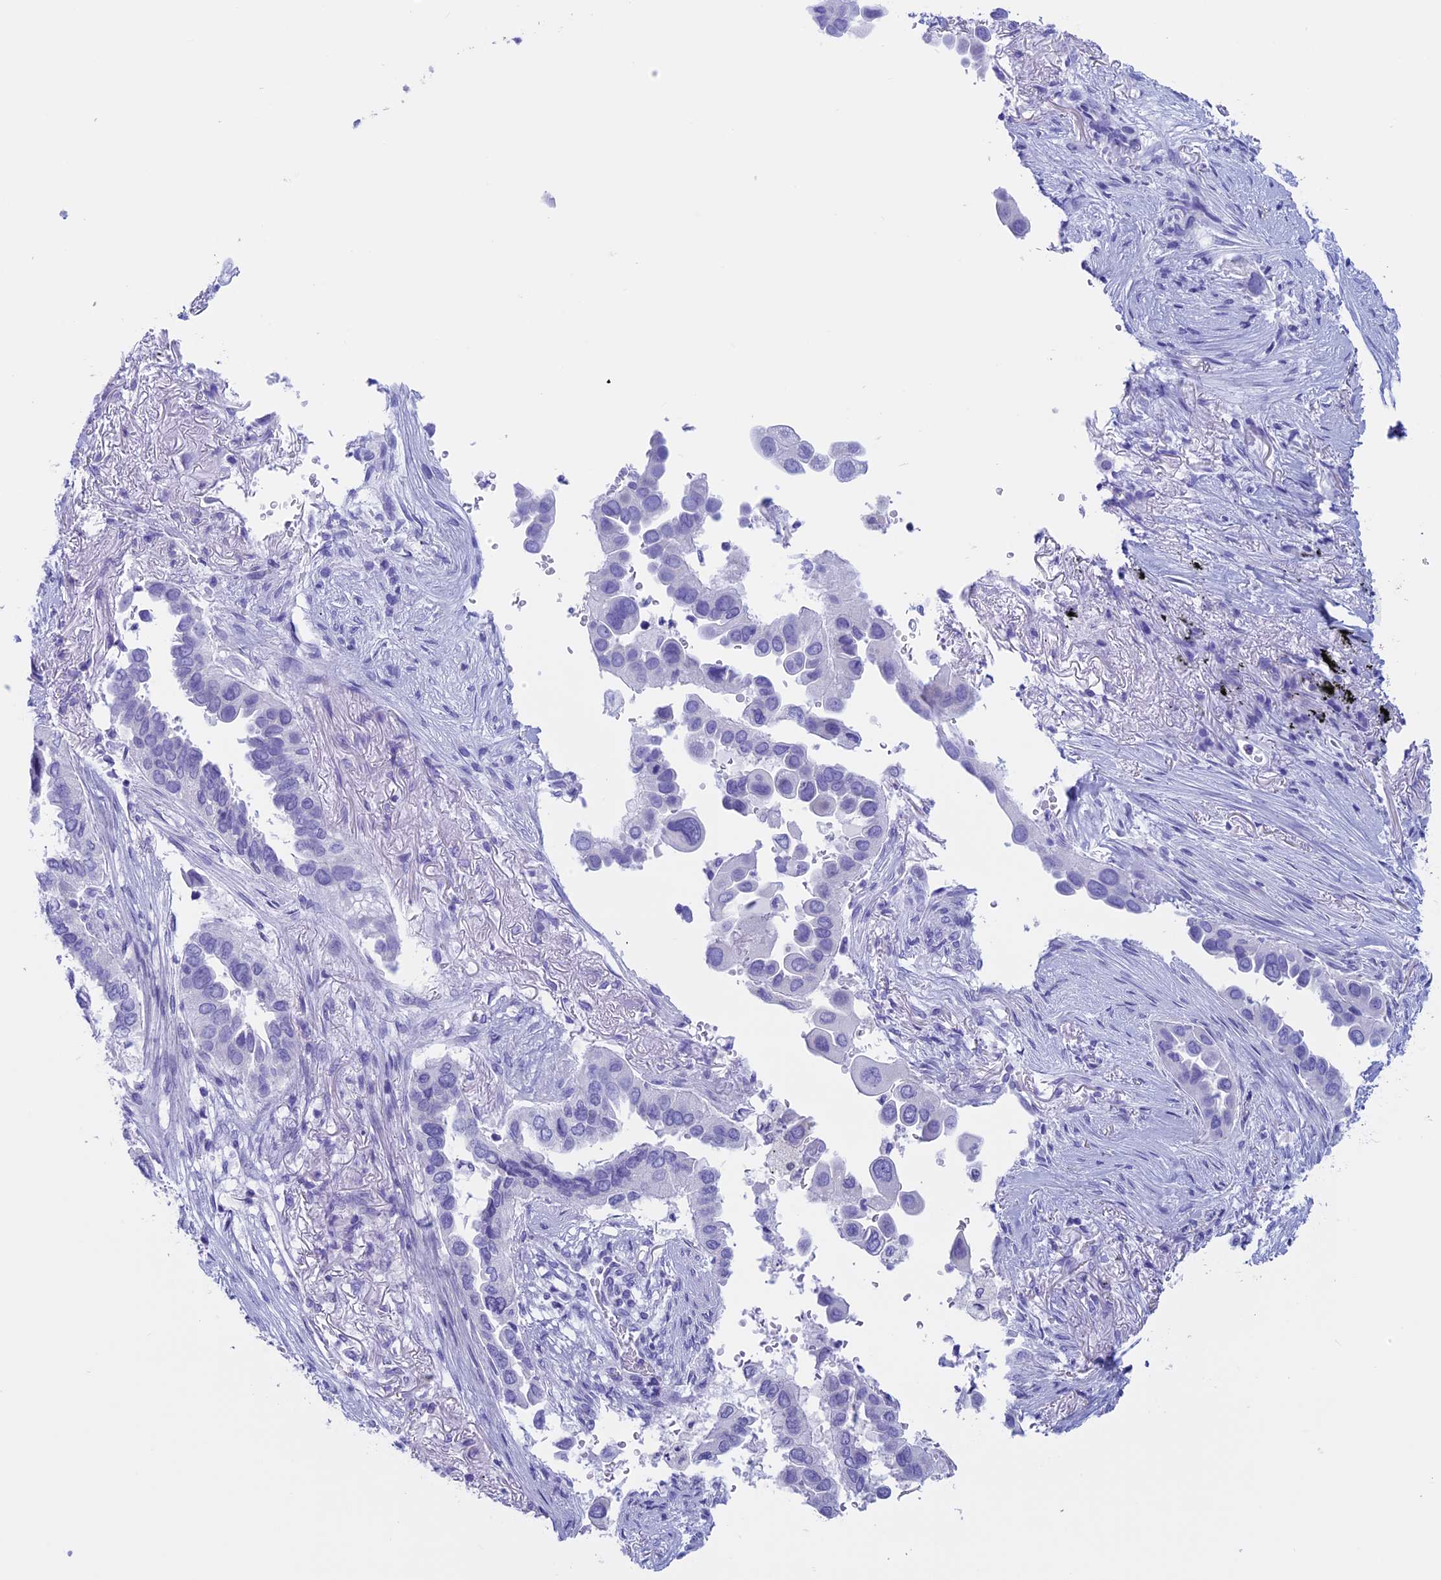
{"staining": {"intensity": "negative", "quantity": "none", "location": "none"}, "tissue": "lung cancer", "cell_type": "Tumor cells", "image_type": "cancer", "snomed": [{"axis": "morphology", "description": "Adenocarcinoma, NOS"}, {"axis": "topography", "description": "Lung"}], "caption": "This is an immunohistochemistry micrograph of human adenocarcinoma (lung). There is no staining in tumor cells.", "gene": "RP1", "patient": {"sex": "female", "age": 76}}